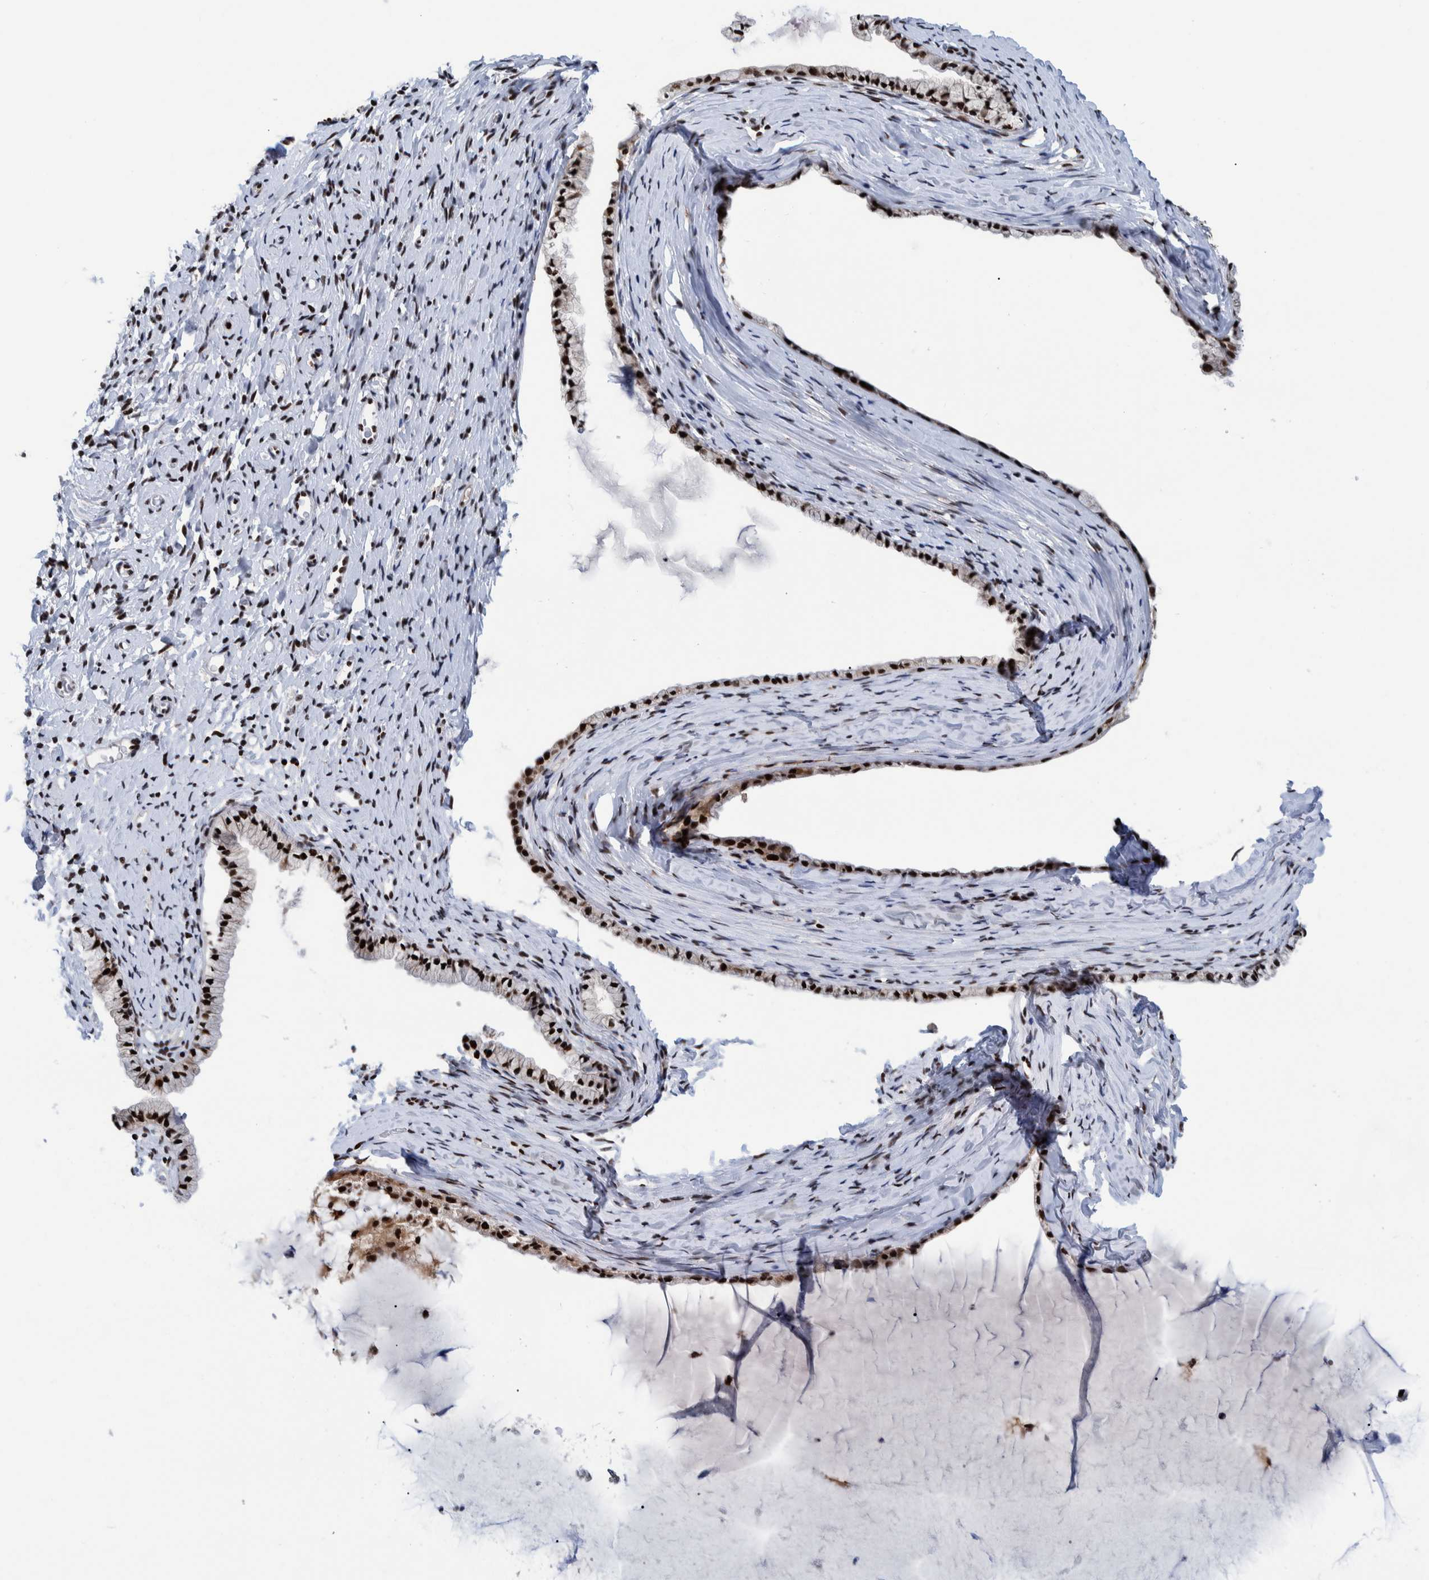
{"staining": {"intensity": "strong", "quantity": ">75%", "location": "nuclear"}, "tissue": "cervix", "cell_type": "Glandular cells", "image_type": "normal", "snomed": [{"axis": "morphology", "description": "Normal tissue, NOS"}, {"axis": "topography", "description": "Cervix"}], "caption": "Cervix stained with a brown dye shows strong nuclear positive expression in approximately >75% of glandular cells.", "gene": "EFTUD2", "patient": {"sex": "female", "age": 72}}